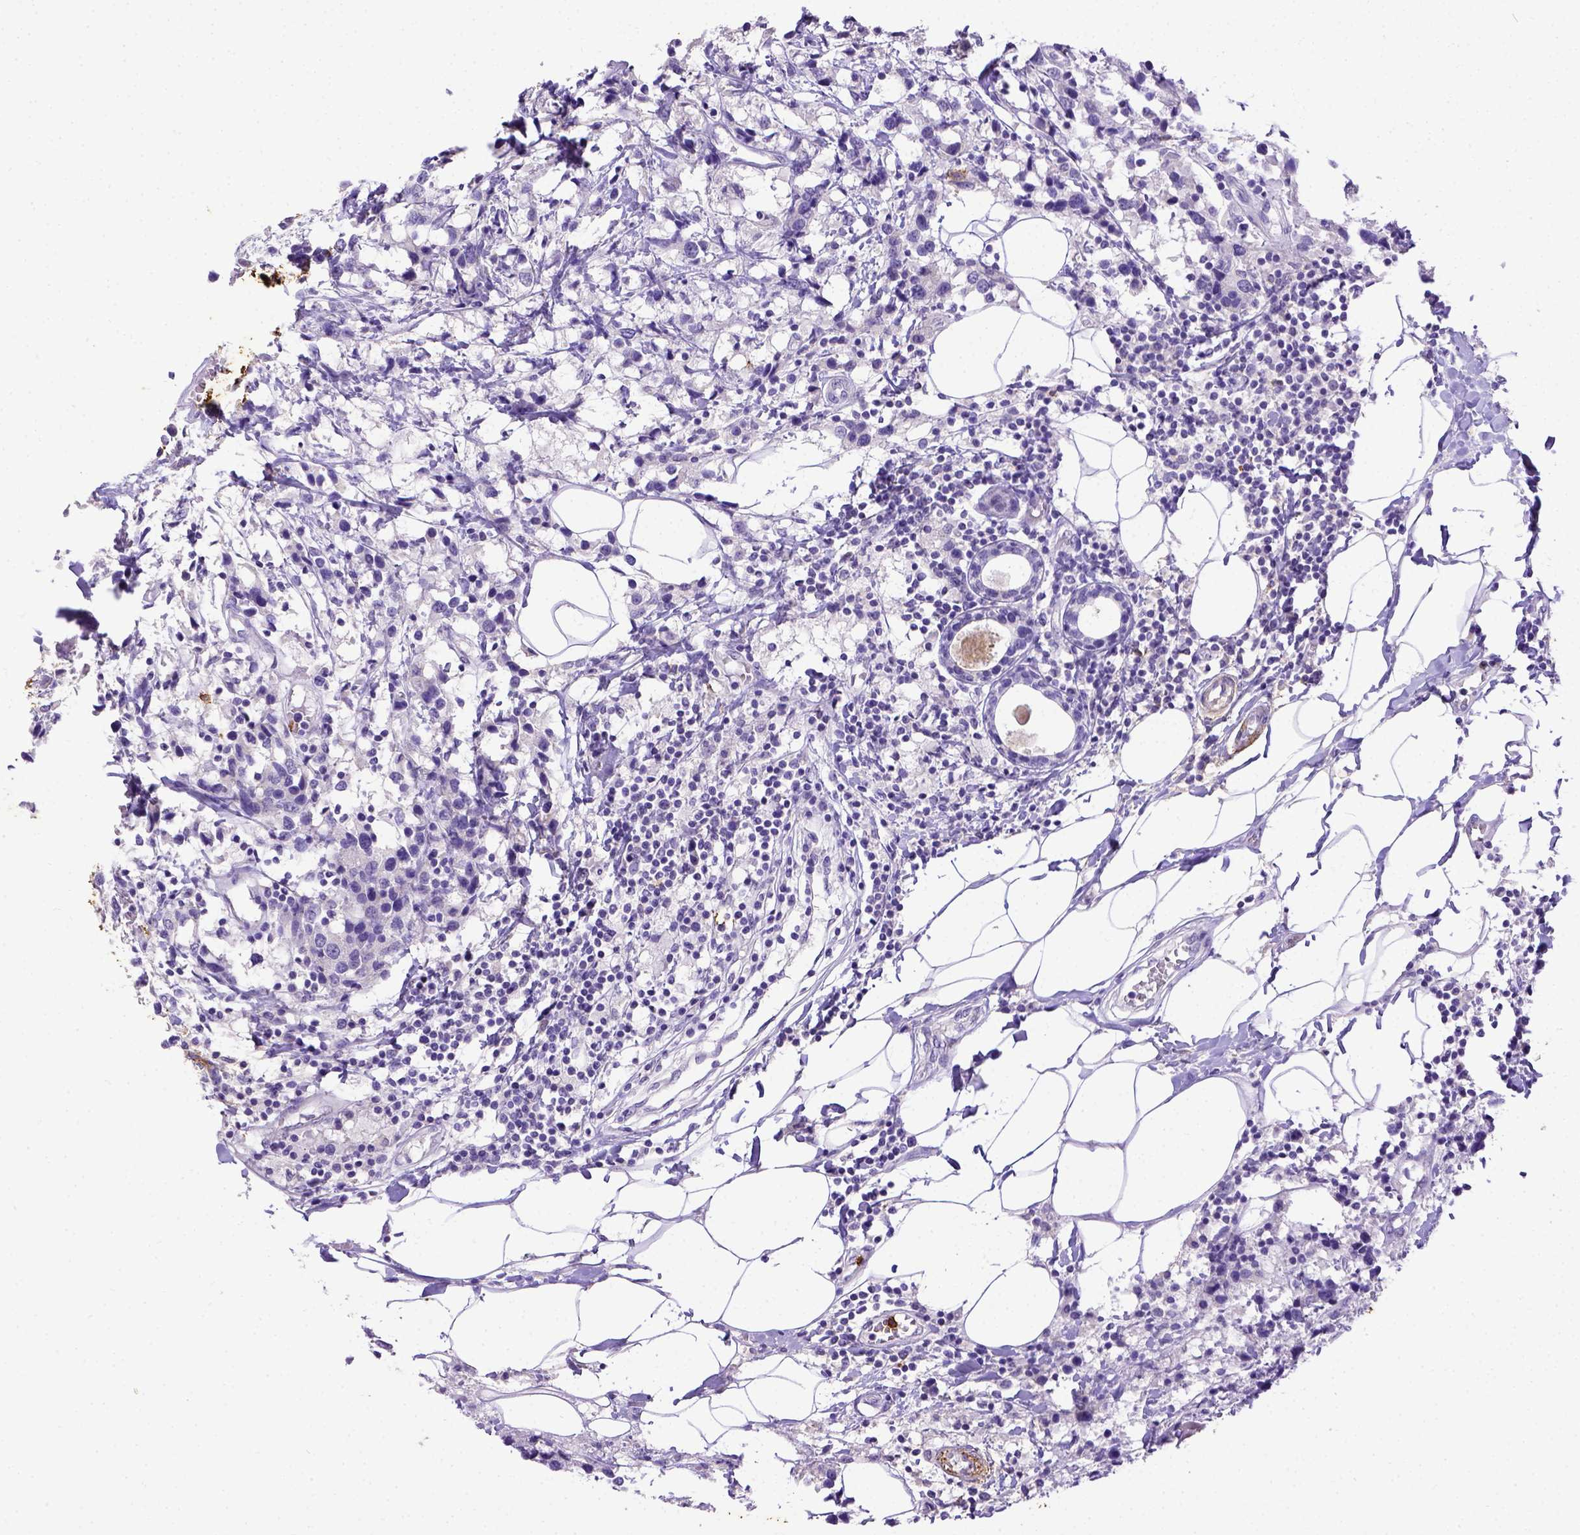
{"staining": {"intensity": "negative", "quantity": "none", "location": "none"}, "tissue": "breast cancer", "cell_type": "Tumor cells", "image_type": "cancer", "snomed": [{"axis": "morphology", "description": "Lobular carcinoma"}, {"axis": "topography", "description": "Breast"}], "caption": "Image shows no protein staining in tumor cells of breast lobular carcinoma tissue.", "gene": "B3GAT1", "patient": {"sex": "female", "age": 59}}